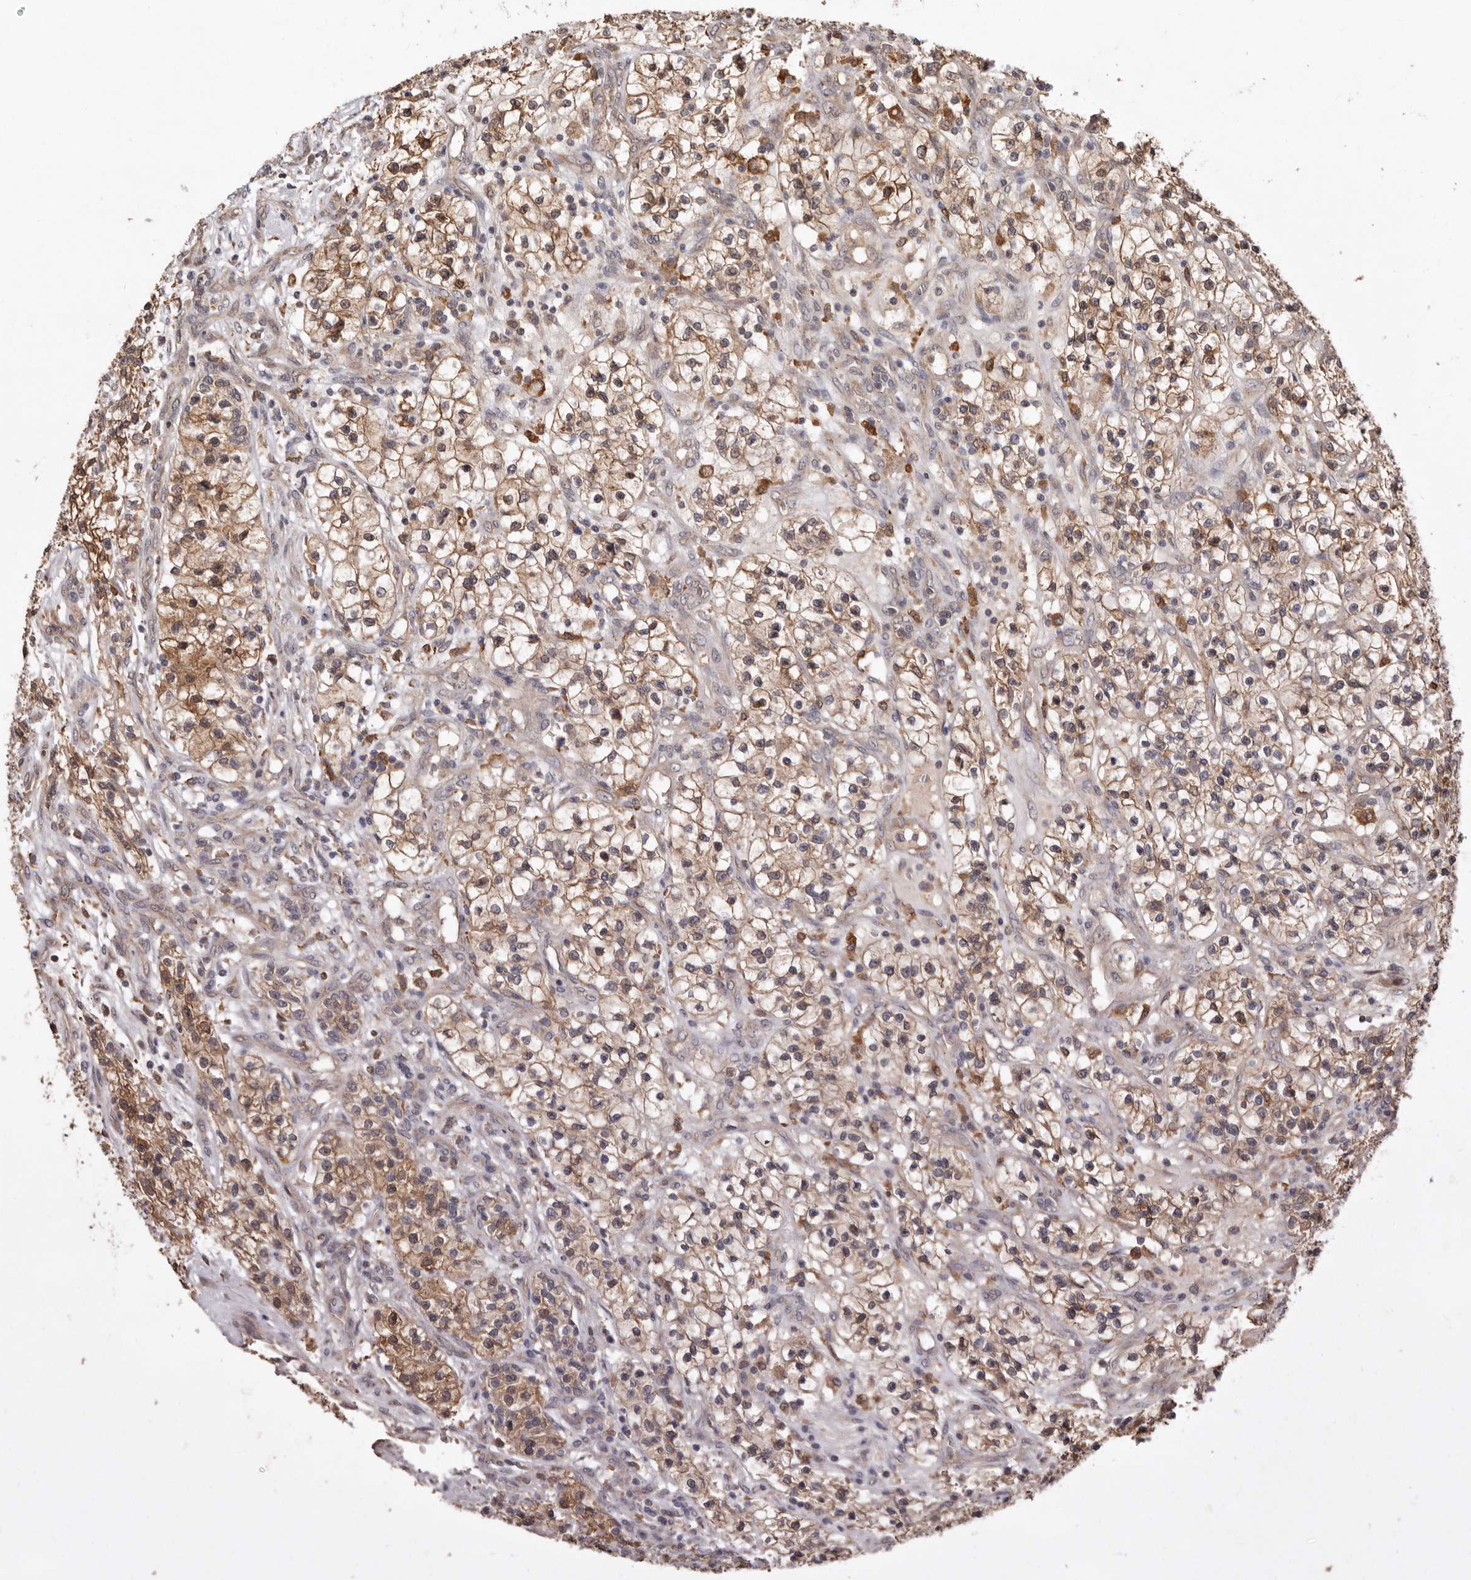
{"staining": {"intensity": "moderate", "quantity": ">75%", "location": "cytoplasmic/membranous,nuclear"}, "tissue": "renal cancer", "cell_type": "Tumor cells", "image_type": "cancer", "snomed": [{"axis": "morphology", "description": "Adenocarcinoma, NOS"}, {"axis": "topography", "description": "Kidney"}], "caption": "Tumor cells reveal moderate cytoplasmic/membranous and nuclear positivity in approximately >75% of cells in renal cancer. (Brightfield microscopy of DAB IHC at high magnification).", "gene": "RSPO2", "patient": {"sex": "female", "age": 57}}